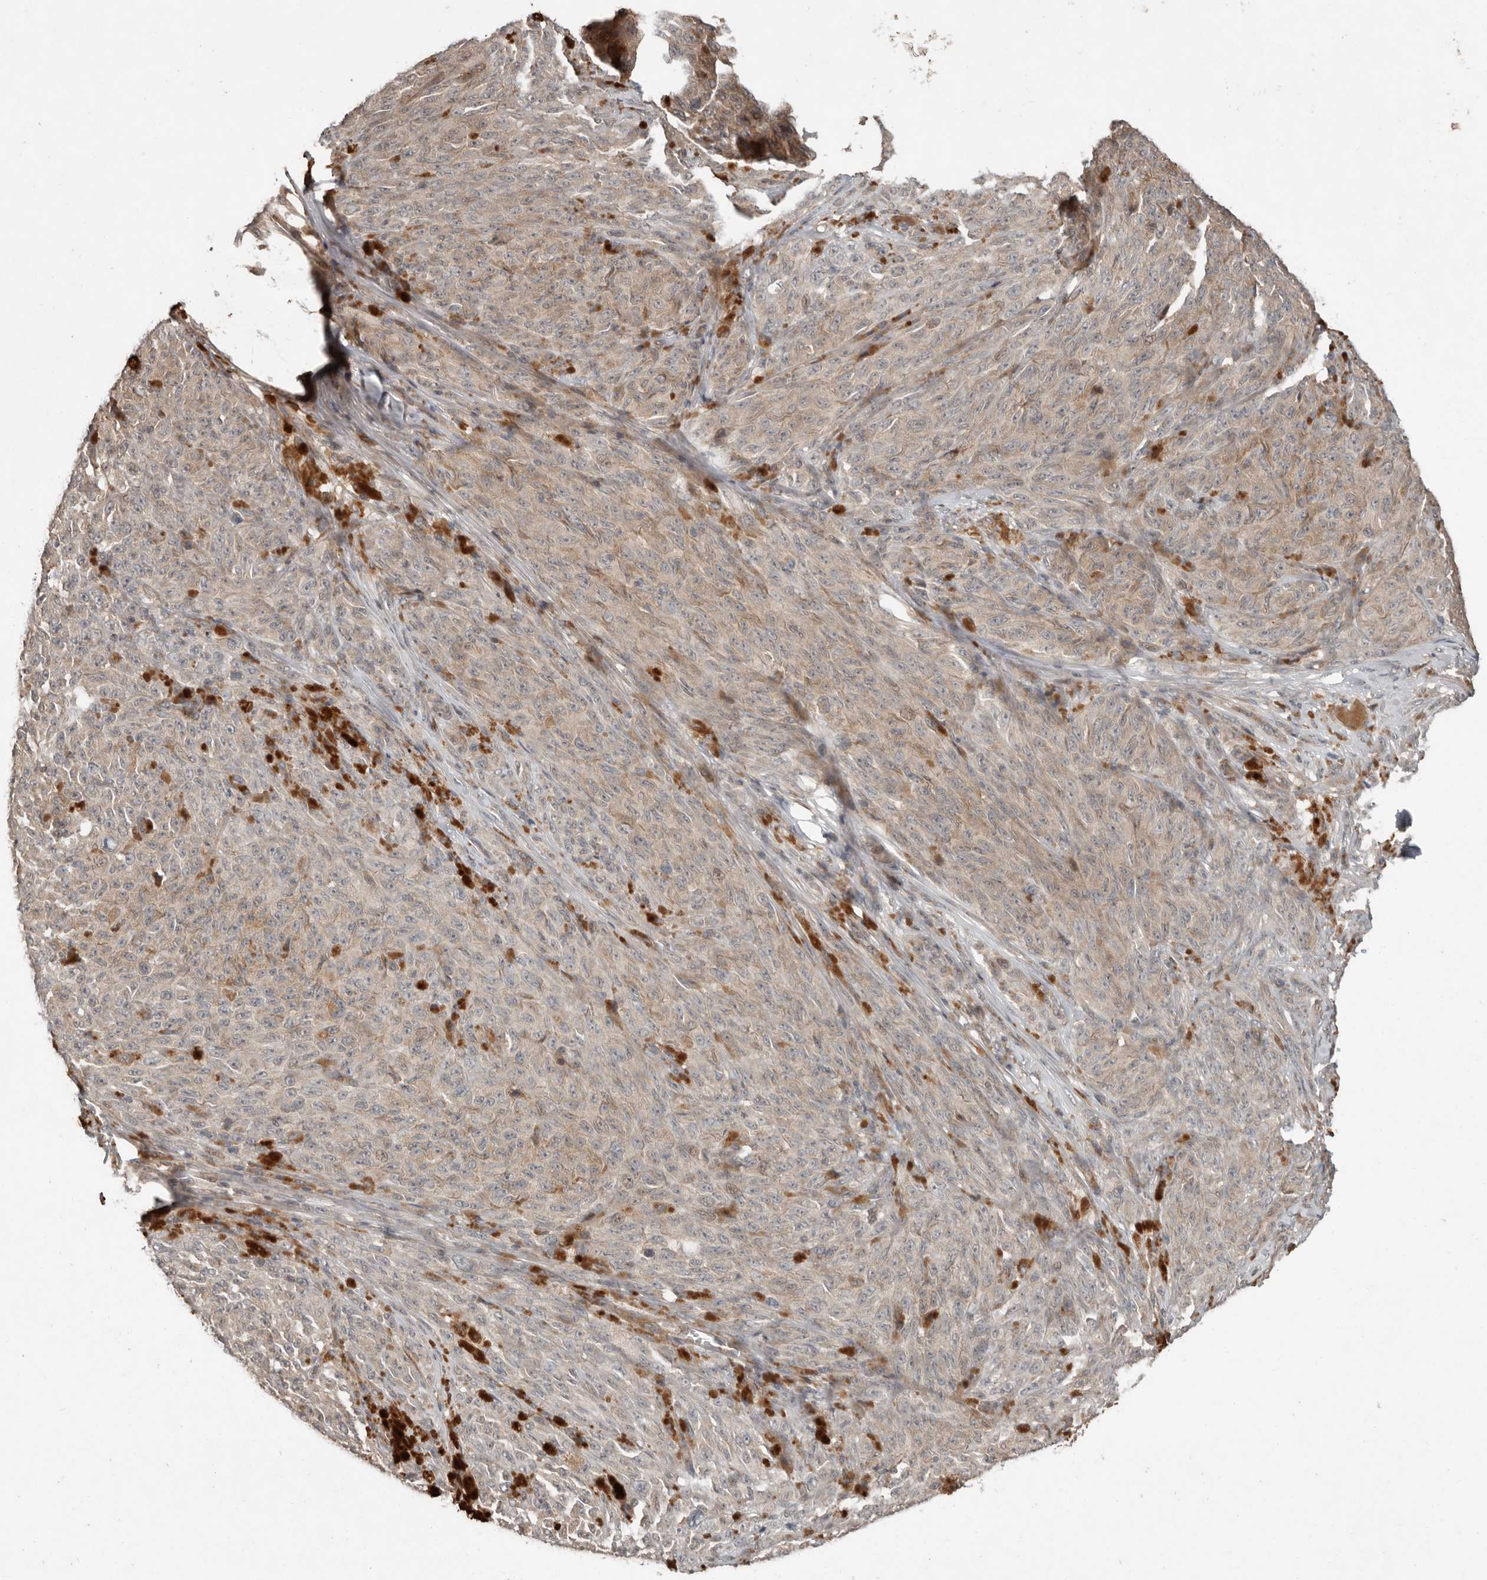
{"staining": {"intensity": "weak", "quantity": ">75%", "location": "cytoplasmic/membranous"}, "tissue": "melanoma", "cell_type": "Tumor cells", "image_type": "cancer", "snomed": [{"axis": "morphology", "description": "Malignant melanoma, NOS"}, {"axis": "topography", "description": "Skin"}], "caption": "An IHC photomicrograph of neoplastic tissue is shown. Protein staining in brown labels weak cytoplasmic/membranous positivity in malignant melanoma within tumor cells.", "gene": "SLC6A7", "patient": {"sex": "female", "age": 82}}